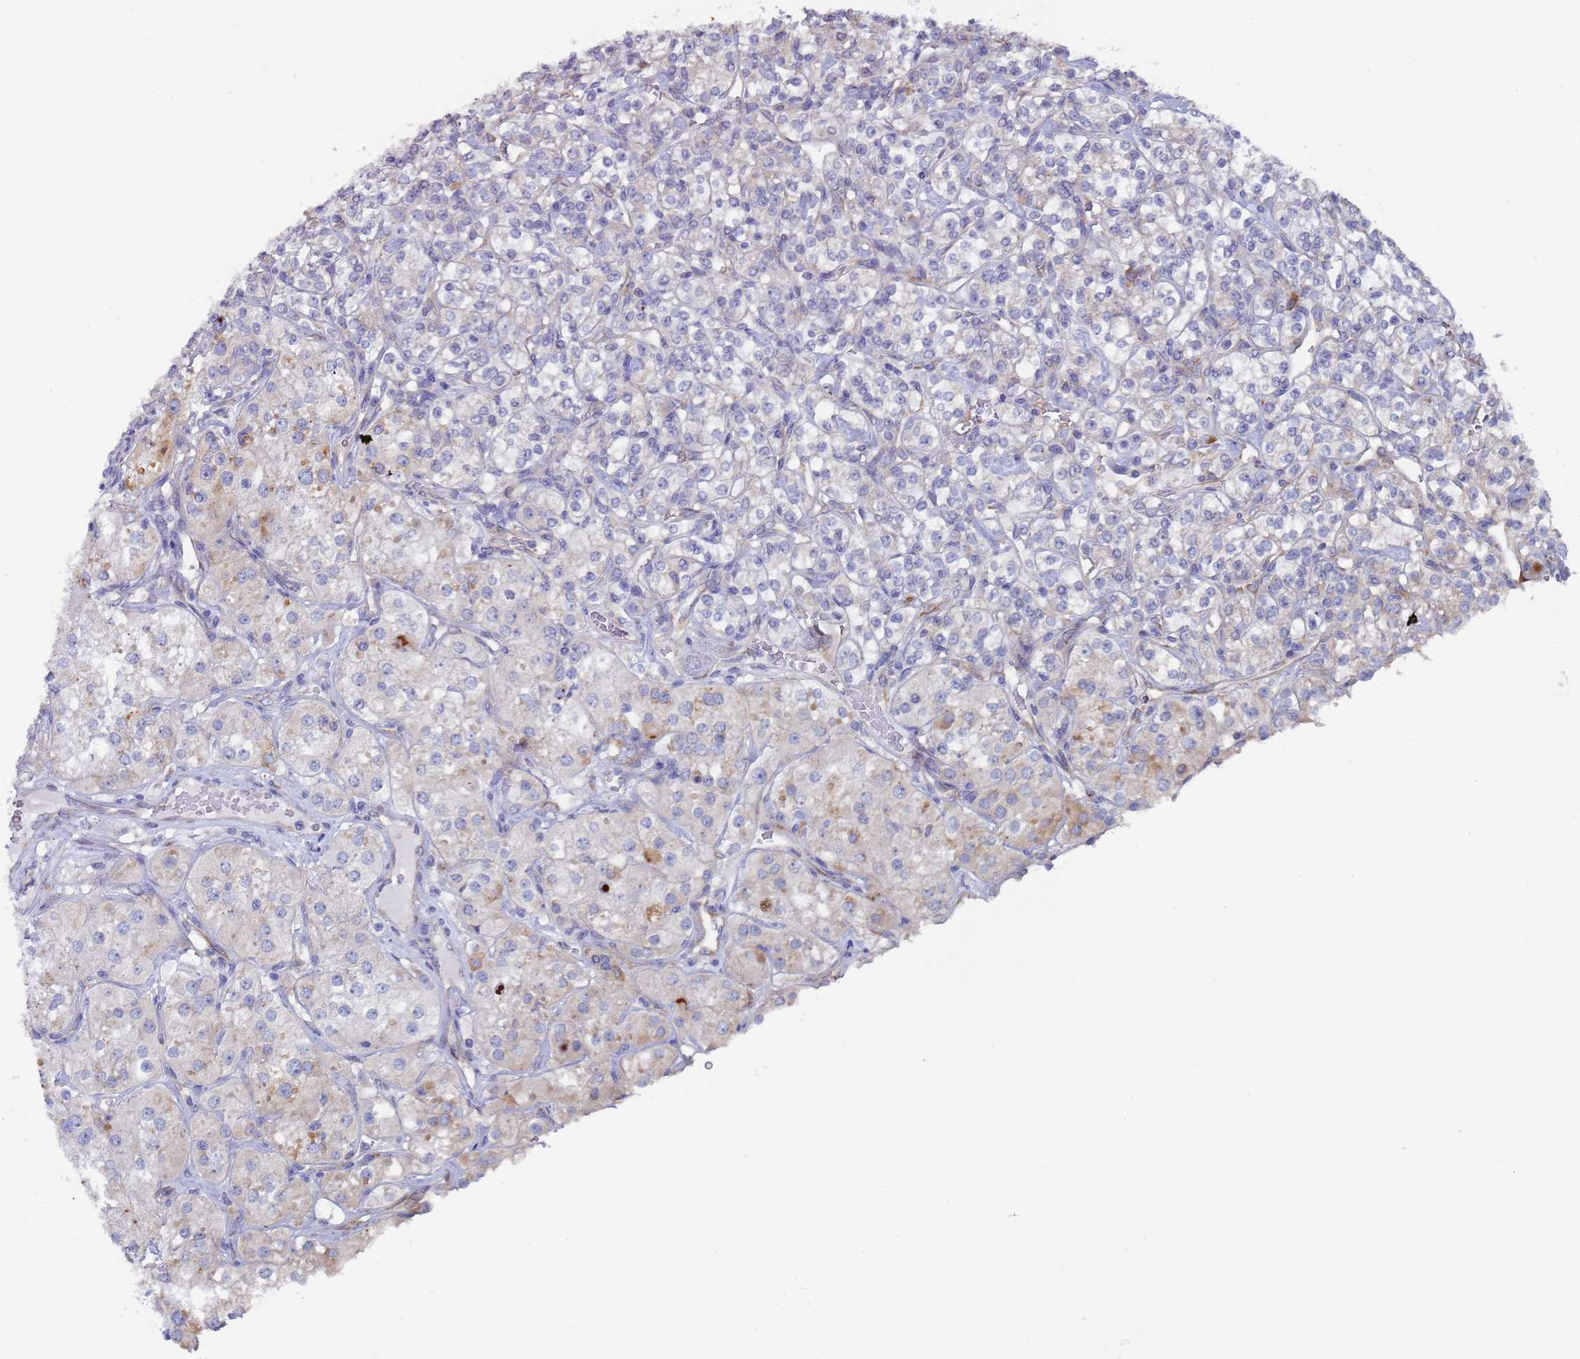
{"staining": {"intensity": "weak", "quantity": "<25%", "location": "cytoplasmic/membranous"}, "tissue": "renal cancer", "cell_type": "Tumor cells", "image_type": "cancer", "snomed": [{"axis": "morphology", "description": "Adenocarcinoma, NOS"}, {"axis": "topography", "description": "Kidney"}], "caption": "IHC of renal adenocarcinoma reveals no expression in tumor cells. Nuclei are stained in blue.", "gene": "ZNF844", "patient": {"sex": "male", "age": 77}}